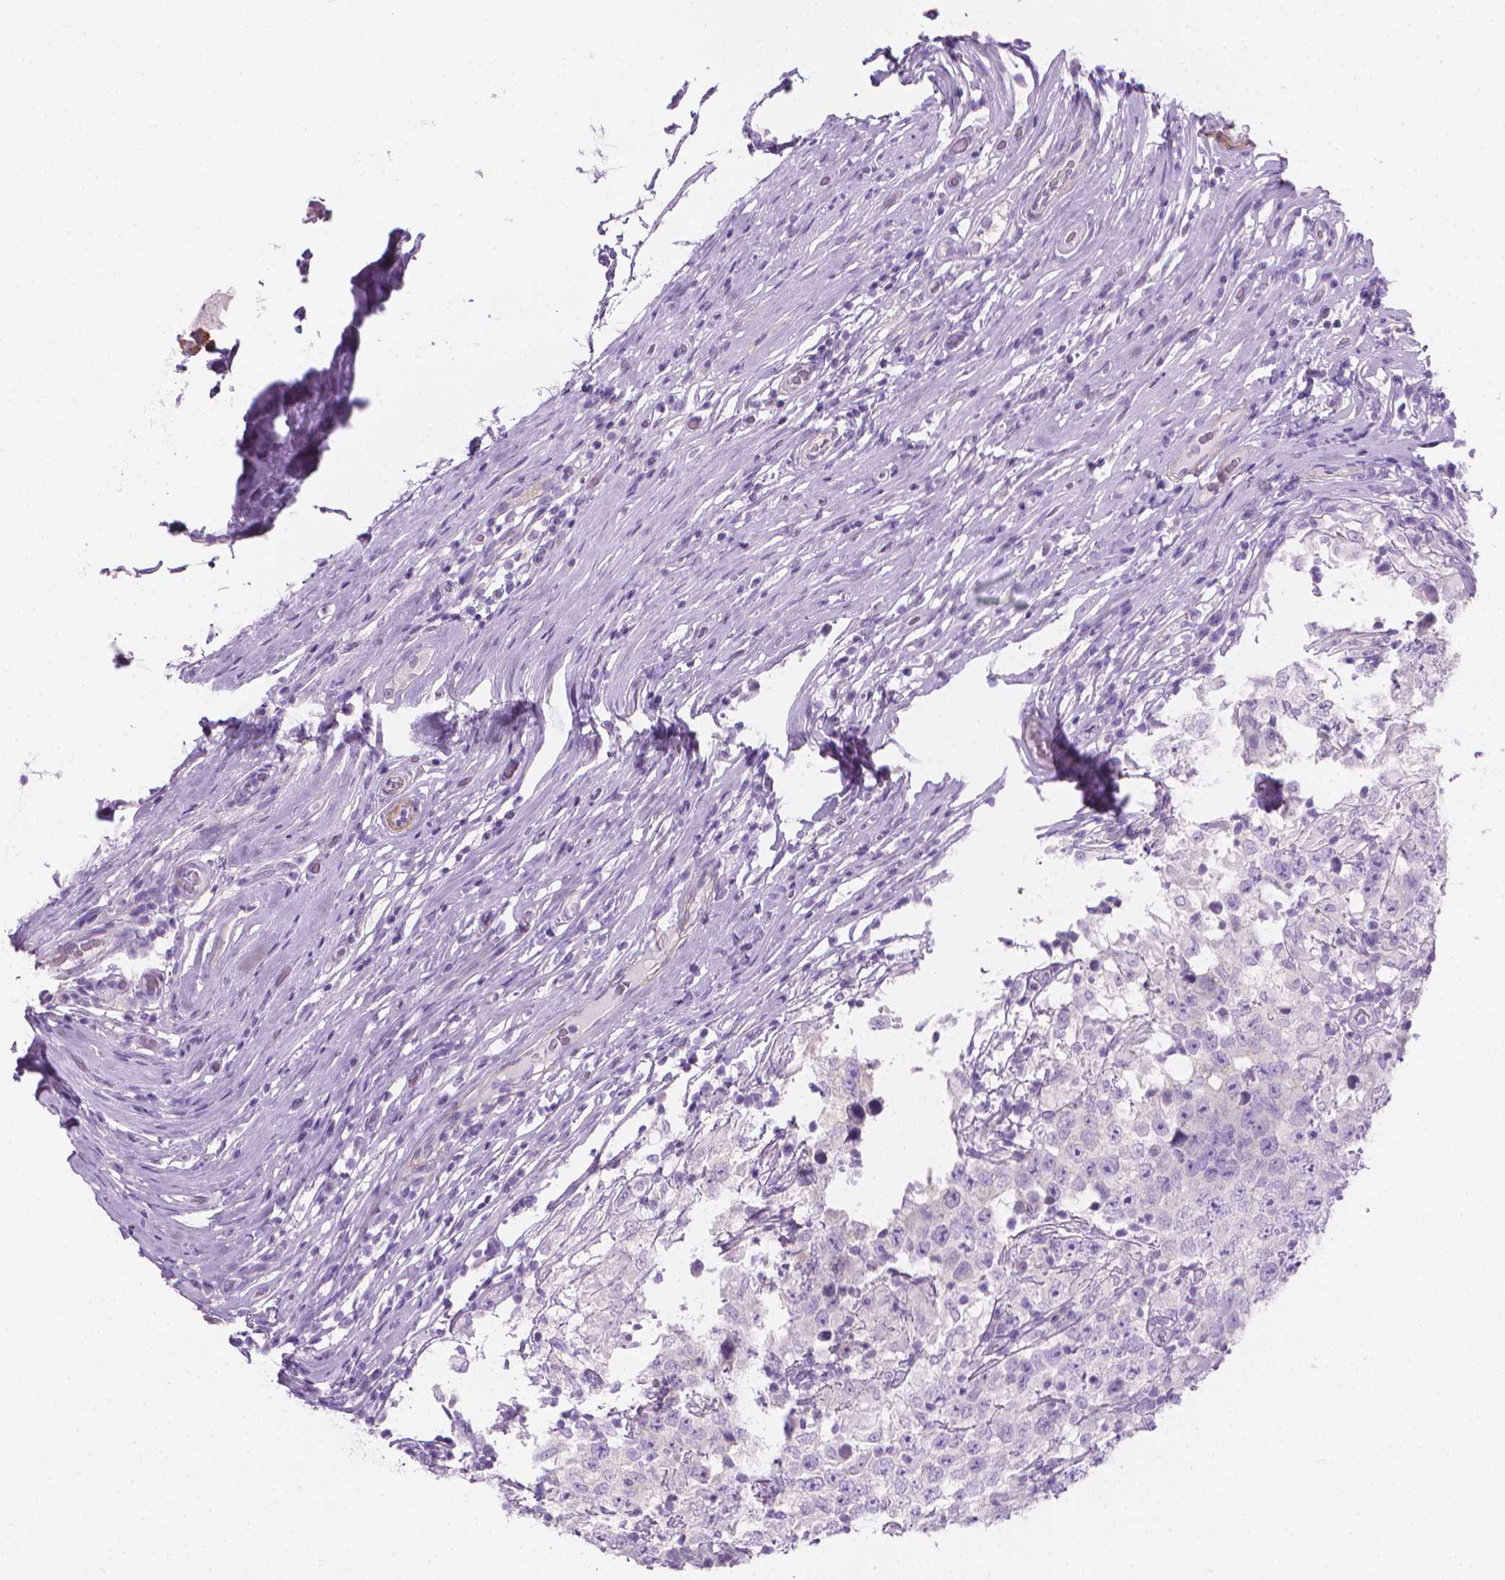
{"staining": {"intensity": "negative", "quantity": "none", "location": "none"}, "tissue": "testis cancer", "cell_type": "Tumor cells", "image_type": "cancer", "snomed": [{"axis": "morphology", "description": "Seminoma, NOS"}, {"axis": "morphology", "description": "Carcinoma, Embryonal, NOS"}, {"axis": "topography", "description": "Testis"}], "caption": "The micrograph exhibits no staining of tumor cells in seminoma (testis).", "gene": "FASN", "patient": {"sex": "male", "age": 41}}